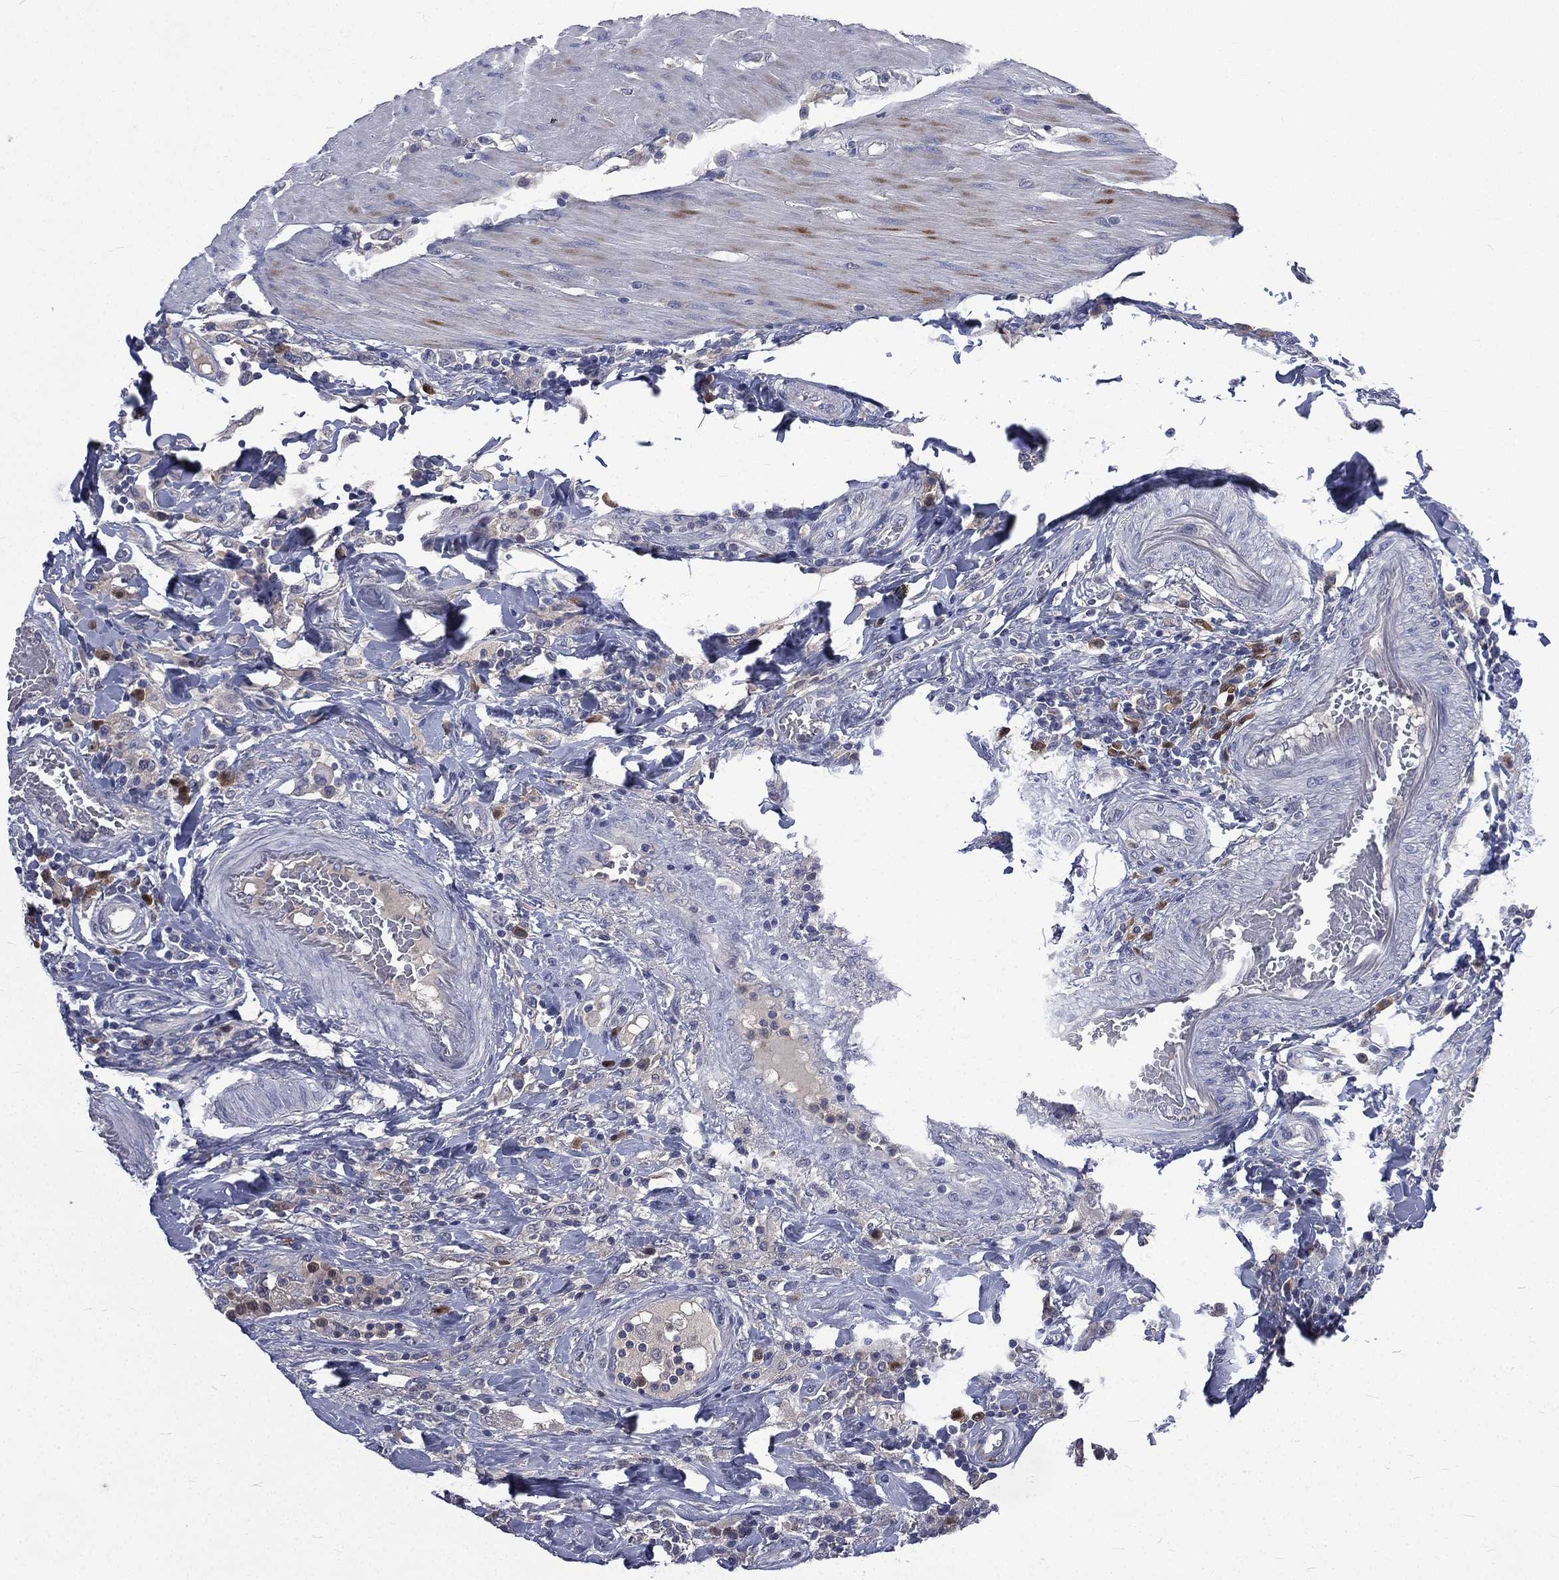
{"staining": {"intensity": "weak", "quantity": "<25%", "location": "cytoplasmic/membranous"}, "tissue": "colorectal cancer", "cell_type": "Tumor cells", "image_type": "cancer", "snomed": [{"axis": "morphology", "description": "Adenocarcinoma, NOS"}, {"axis": "topography", "description": "Colon"}], "caption": "Protein analysis of colorectal cancer reveals no significant positivity in tumor cells.", "gene": "CA12", "patient": {"sex": "female", "age": 48}}